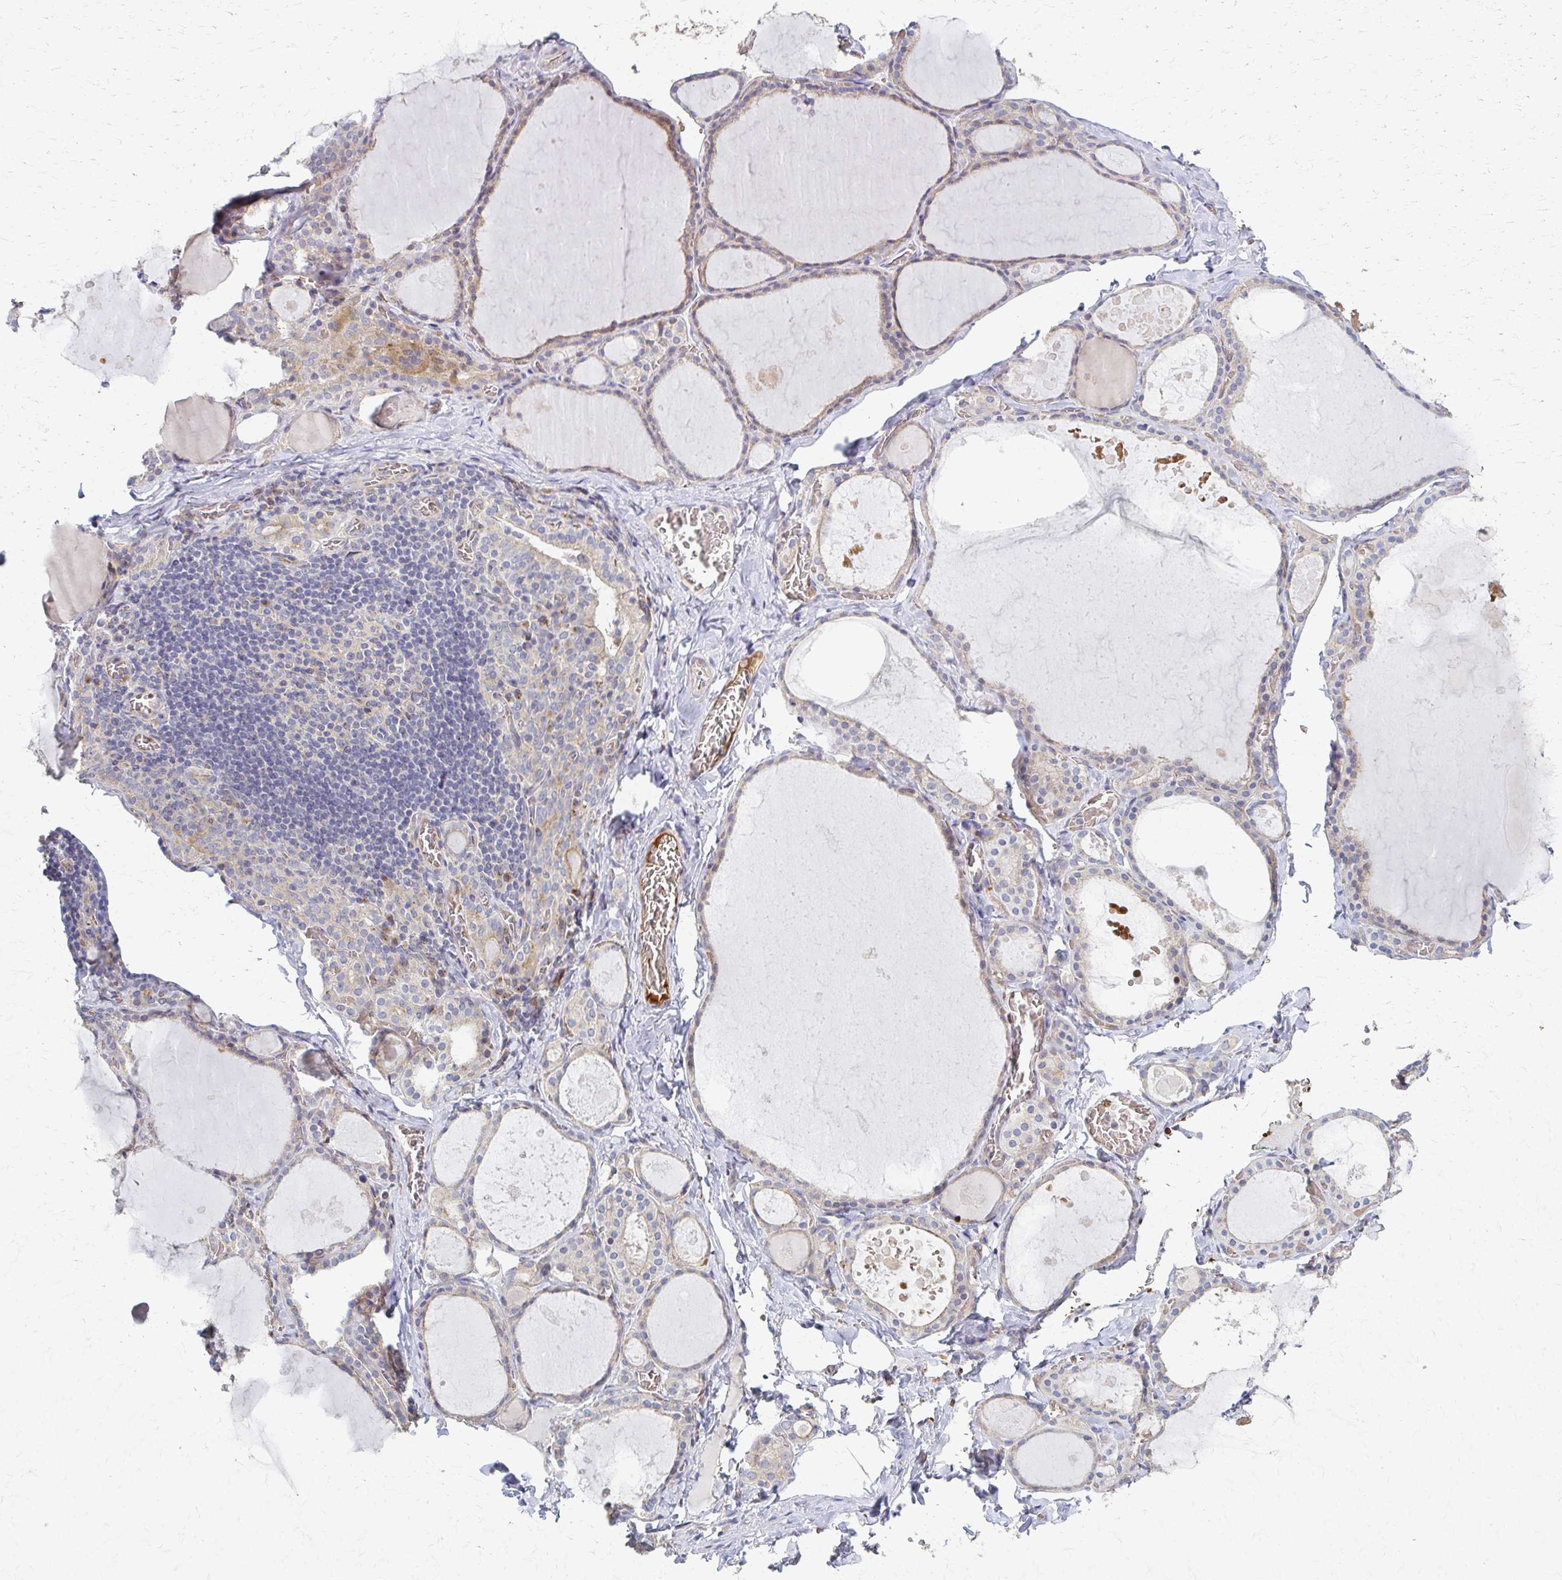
{"staining": {"intensity": "weak", "quantity": "25%-75%", "location": "cytoplasmic/membranous"}, "tissue": "thyroid gland", "cell_type": "Glandular cells", "image_type": "normal", "snomed": [{"axis": "morphology", "description": "Normal tissue, NOS"}, {"axis": "topography", "description": "Thyroid gland"}], "caption": "An image of human thyroid gland stained for a protein demonstrates weak cytoplasmic/membranous brown staining in glandular cells. The protein of interest is shown in brown color, while the nuclei are stained blue.", "gene": "SKA2", "patient": {"sex": "male", "age": 56}}